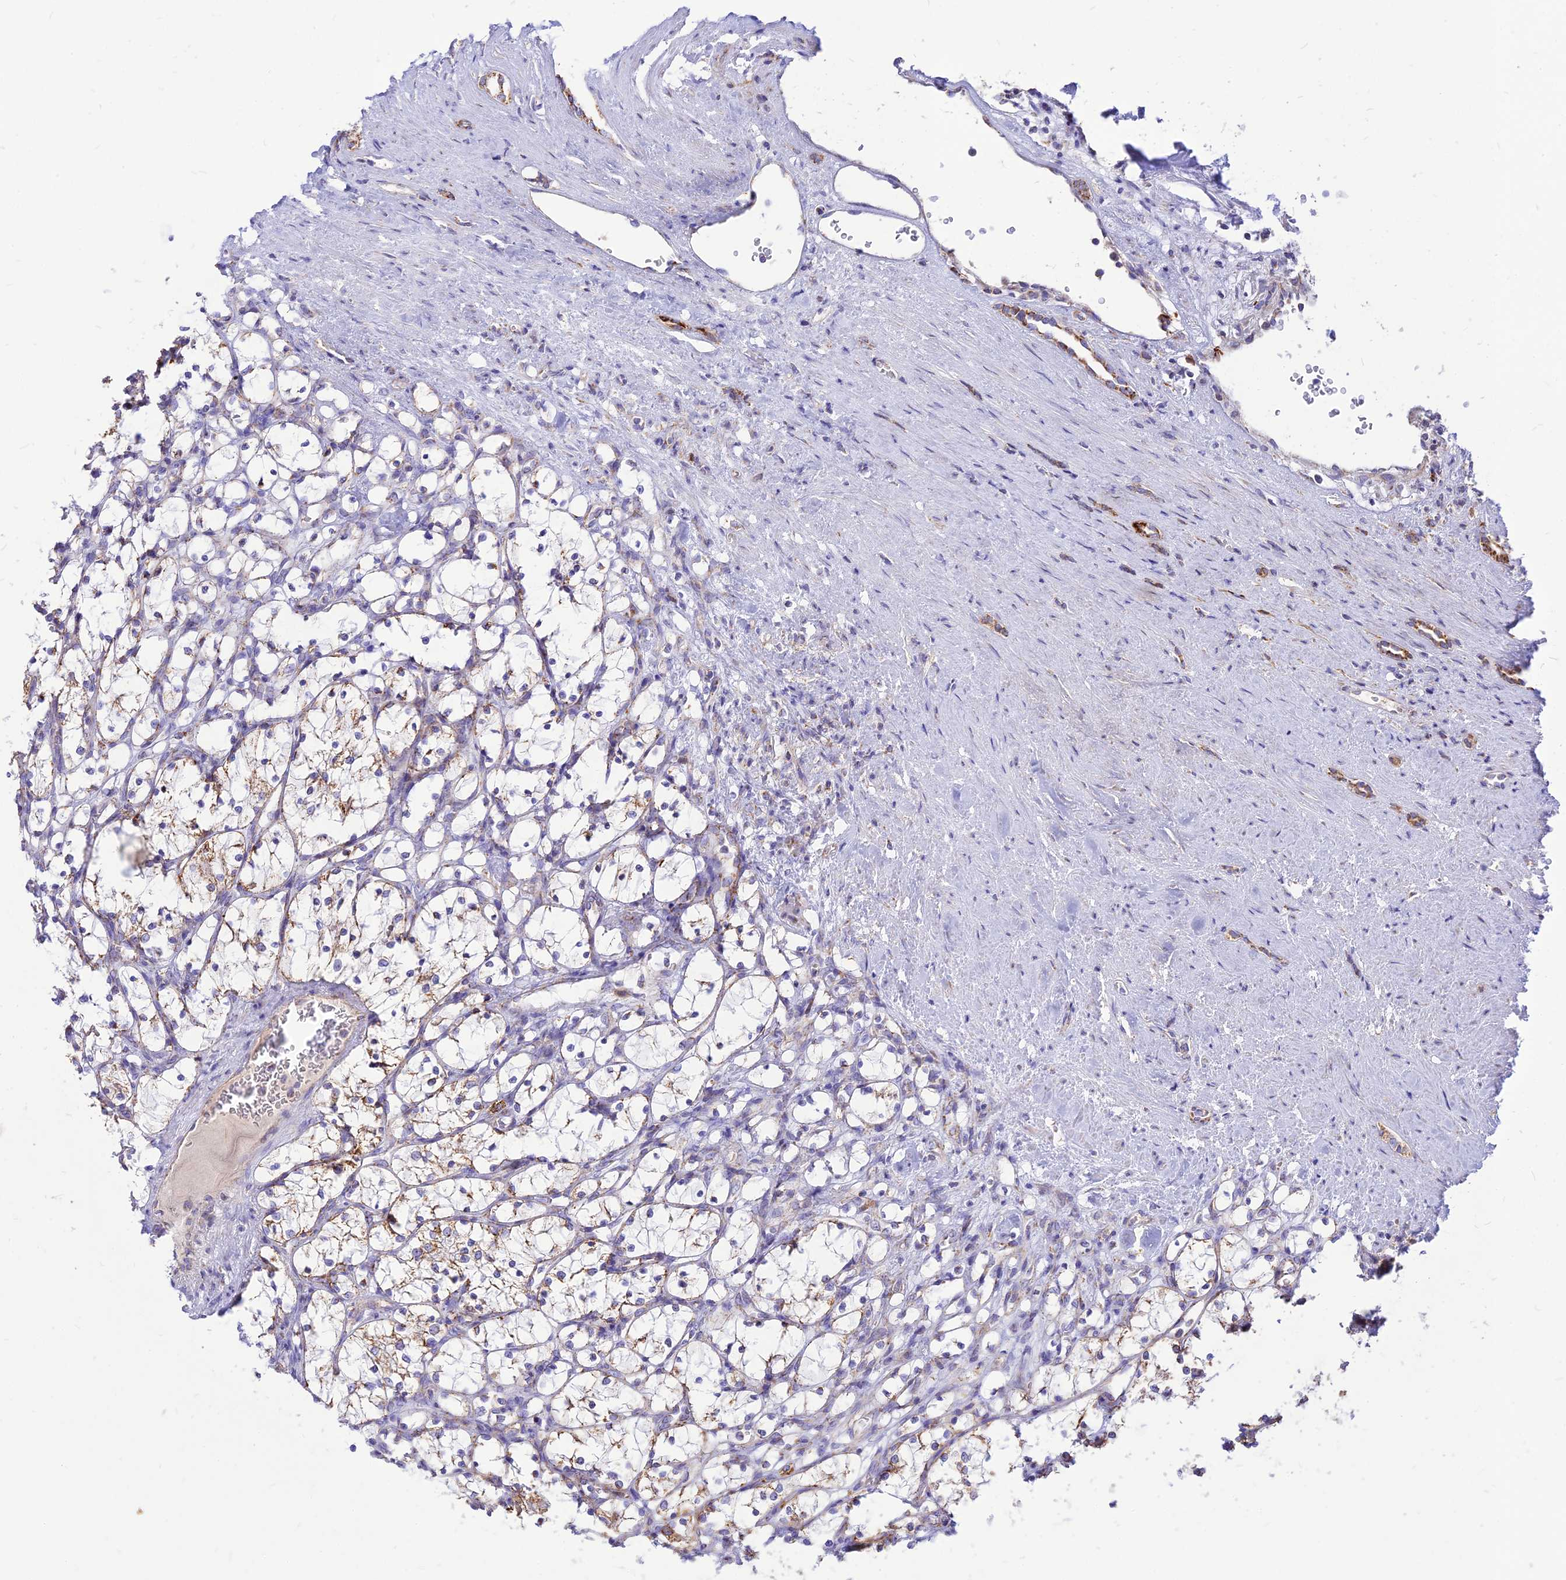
{"staining": {"intensity": "moderate", "quantity": "<25%", "location": "cytoplasmic/membranous"}, "tissue": "renal cancer", "cell_type": "Tumor cells", "image_type": "cancer", "snomed": [{"axis": "morphology", "description": "Adenocarcinoma, NOS"}, {"axis": "topography", "description": "Kidney"}], "caption": "Renal cancer (adenocarcinoma) was stained to show a protein in brown. There is low levels of moderate cytoplasmic/membranous staining in about <25% of tumor cells. The protein of interest is stained brown, and the nuclei are stained in blue (DAB IHC with brightfield microscopy, high magnification).", "gene": "ECI1", "patient": {"sex": "female", "age": 69}}